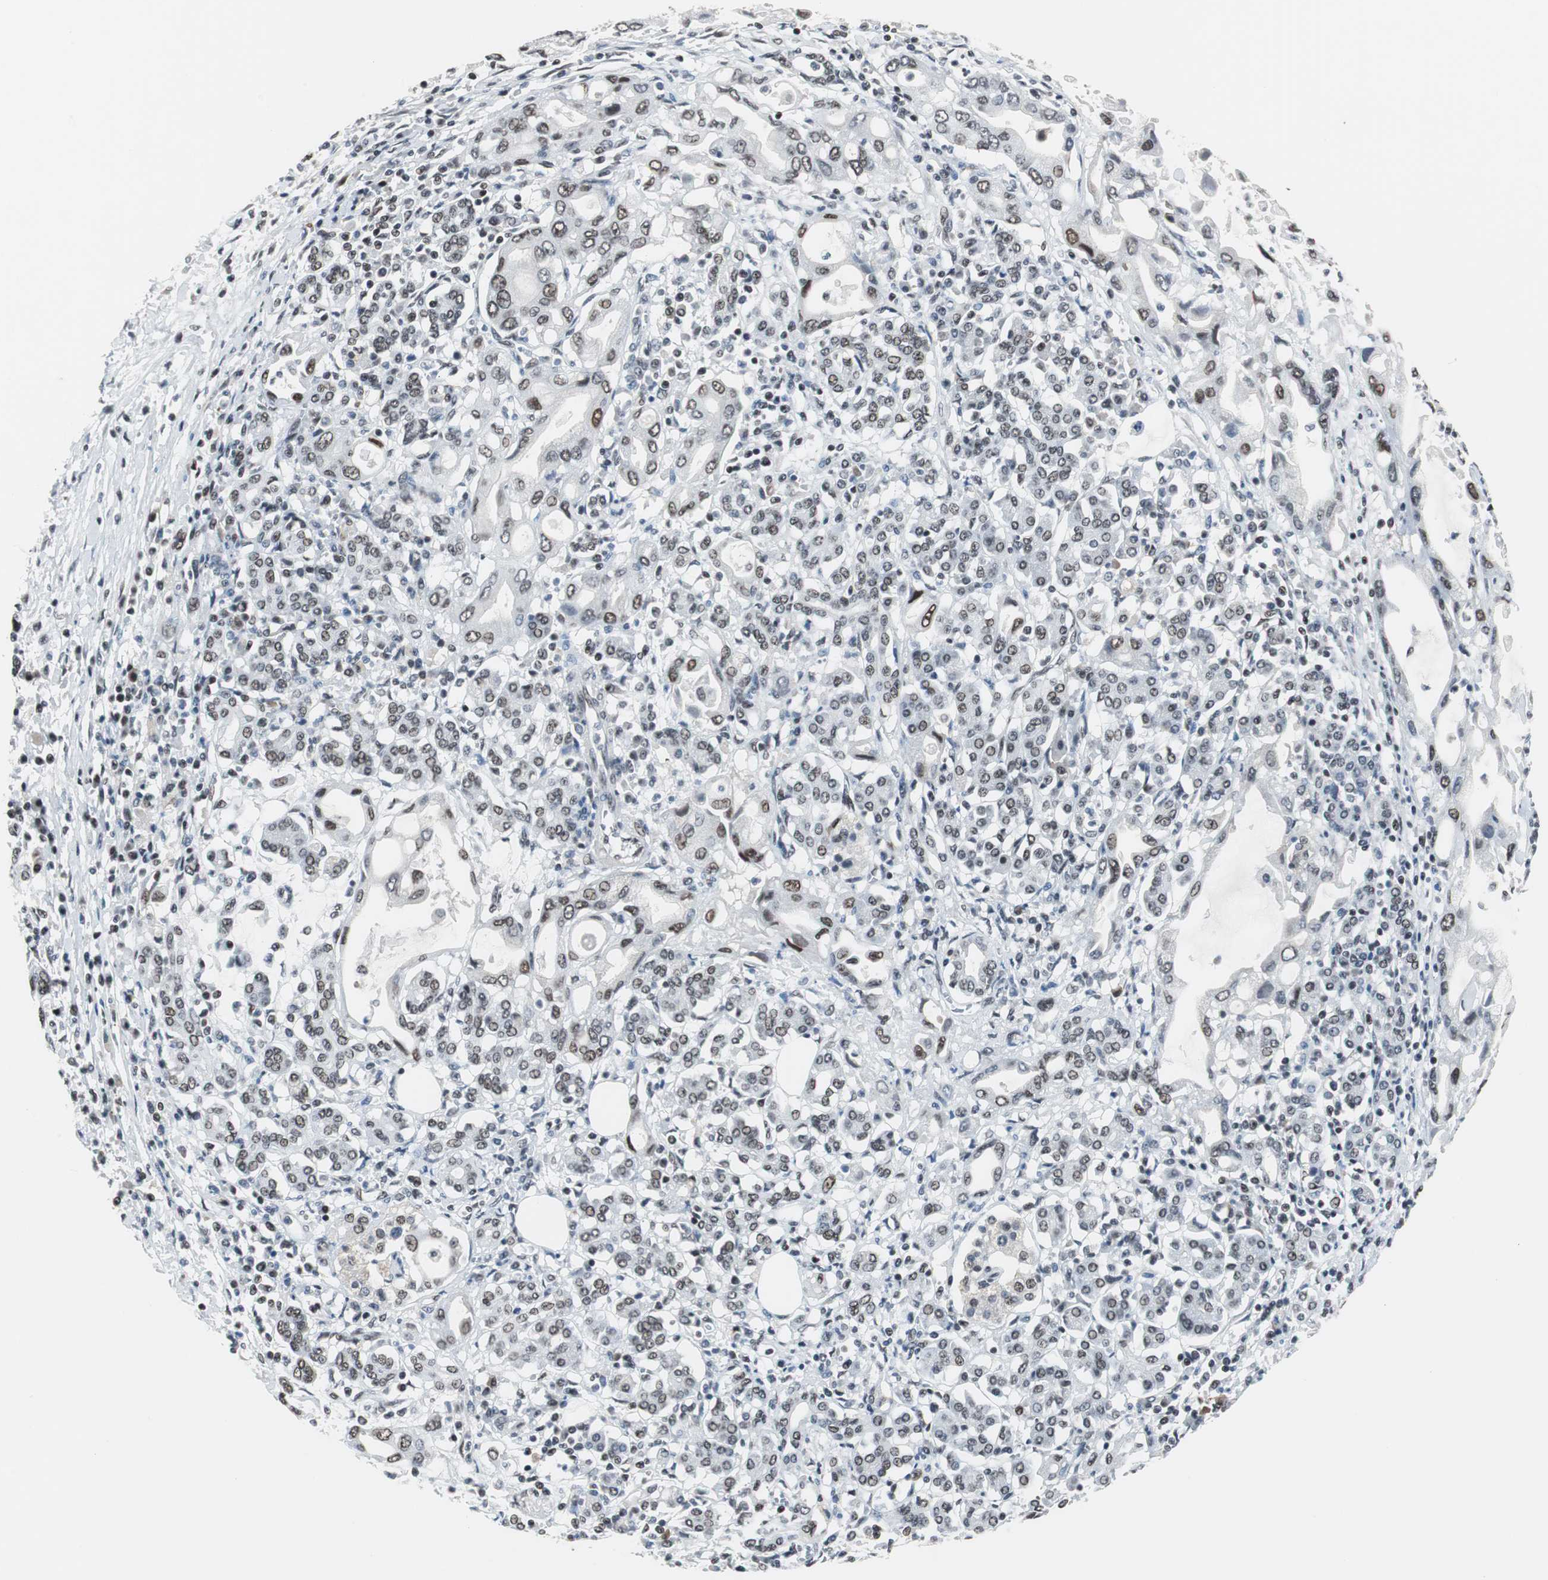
{"staining": {"intensity": "moderate", "quantity": "25%-75%", "location": "nuclear"}, "tissue": "pancreatic cancer", "cell_type": "Tumor cells", "image_type": "cancer", "snomed": [{"axis": "morphology", "description": "Adenocarcinoma, NOS"}, {"axis": "topography", "description": "Pancreas"}], "caption": "Pancreatic cancer stained with immunohistochemistry demonstrates moderate nuclear expression in approximately 25%-75% of tumor cells.", "gene": "TAF7", "patient": {"sex": "female", "age": 57}}